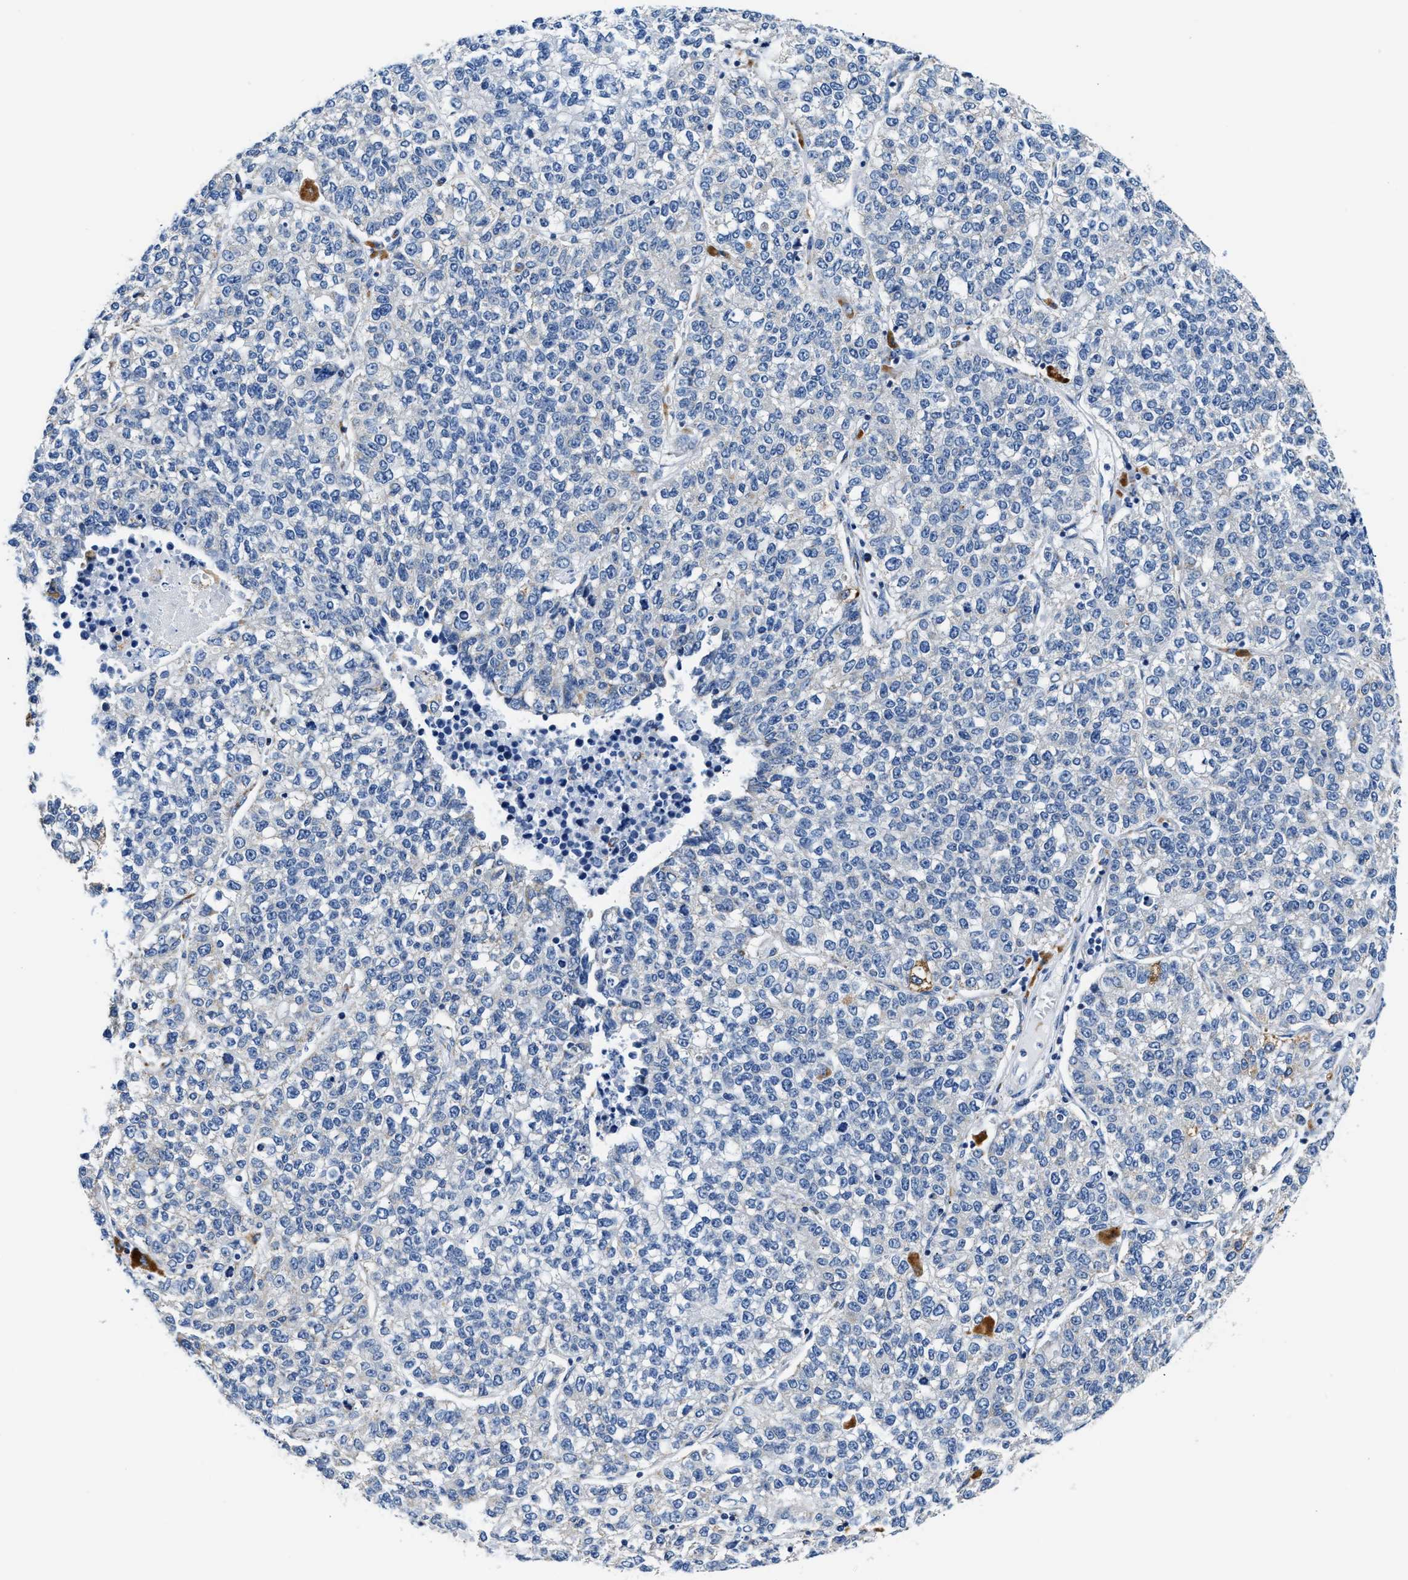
{"staining": {"intensity": "negative", "quantity": "none", "location": "none"}, "tissue": "lung cancer", "cell_type": "Tumor cells", "image_type": "cancer", "snomed": [{"axis": "morphology", "description": "Adenocarcinoma, NOS"}, {"axis": "topography", "description": "Lung"}], "caption": "High power microscopy photomicrograph of an immunohistochemistry (IHC) micrograph of lung cancer, revealing no significant expression in tumor cells. (DAB IHC with hematoxylin counter stain).", "gene": "ACADVL", "patient": {"sex": "male", "age": 49}}